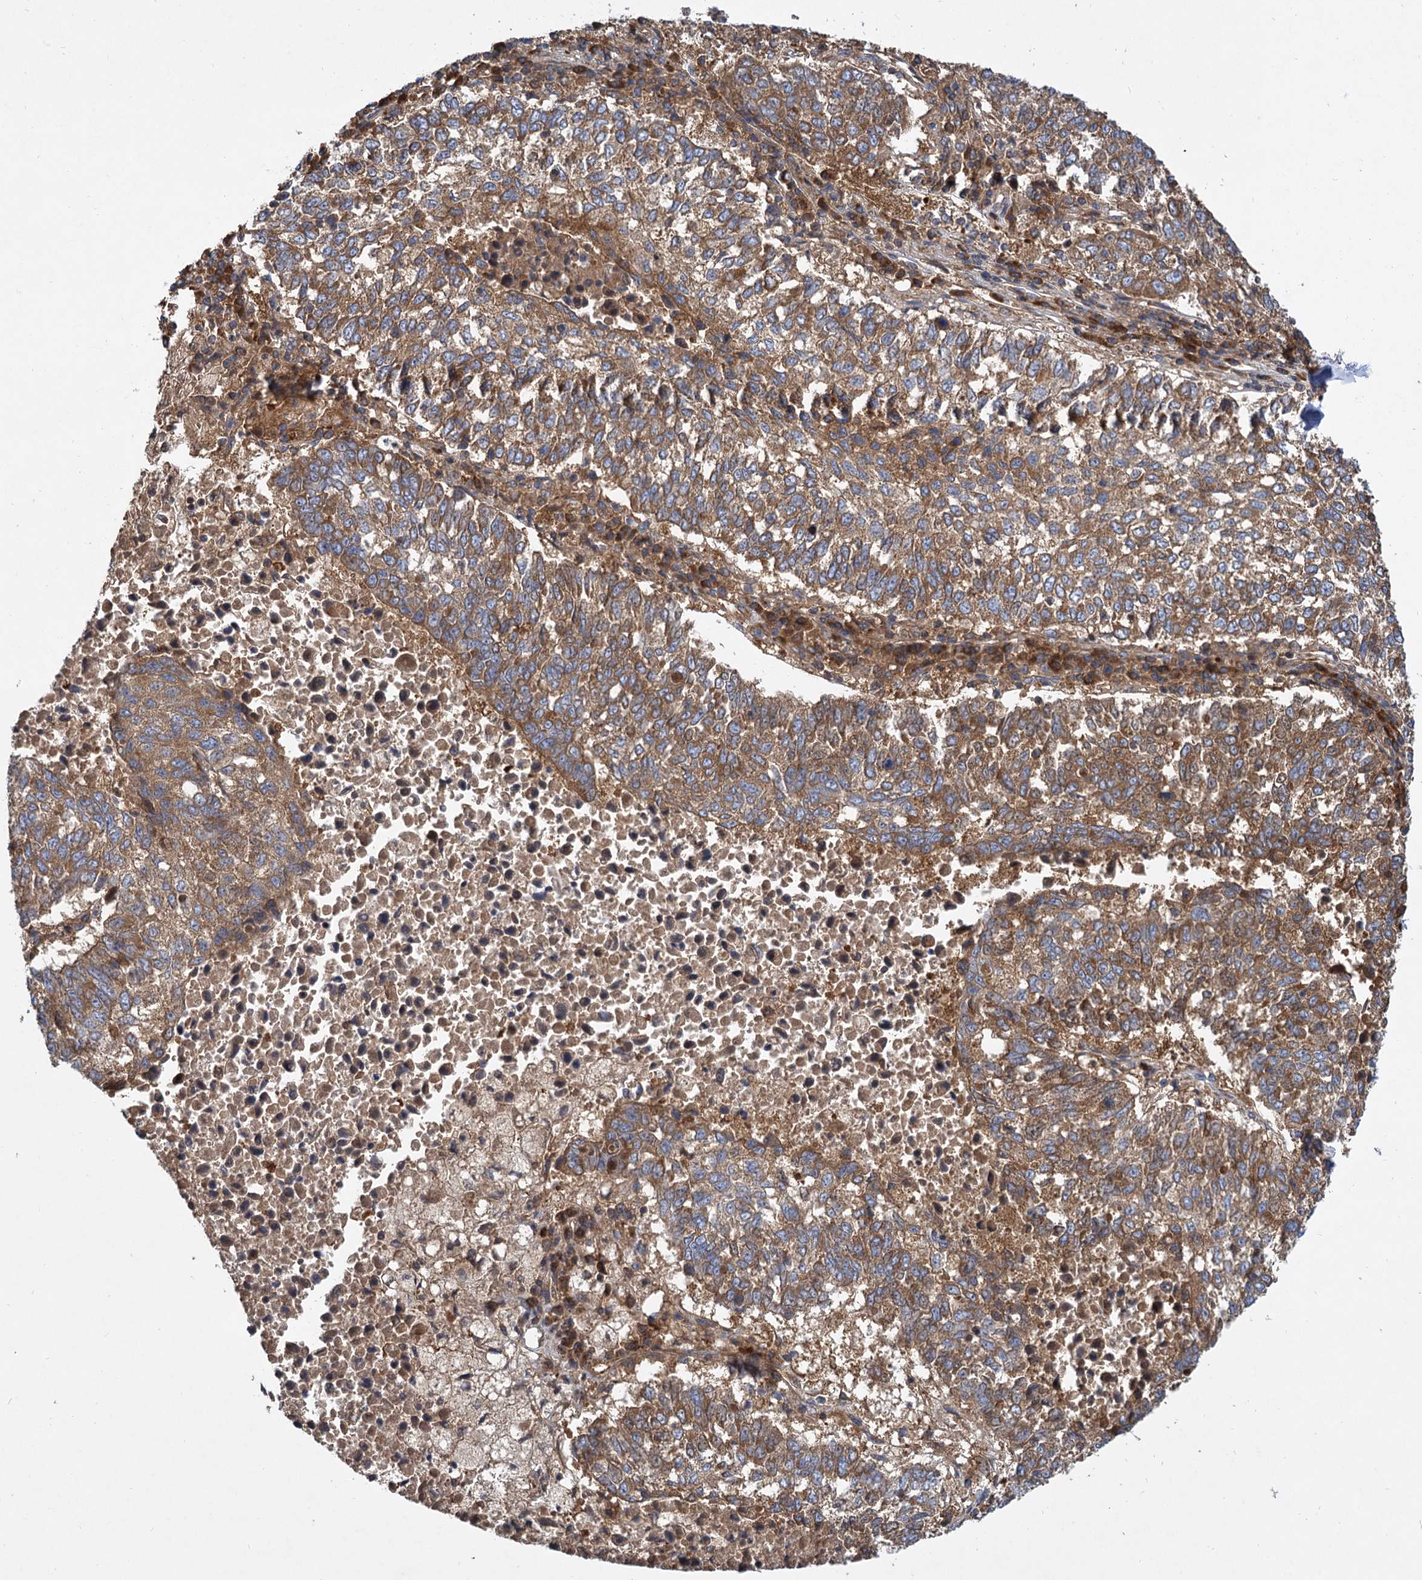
{"staining": {"intensity": "moderate", "quantity": ">75%", "location": "cytoplasmic/membranous"}, "tissue": "lung cancer", "cell_type": "Tumor cells", "image_type": "cancer", "snomed": [{"axis": "morphology", "description": "Squamous cell carcinoma, NOS"}, {"axis": "topography", "description": "Lung"}], "caption": "Moderate cytoplasmic/membranous protein positivity is identified in about >75% of tumor cells in lung squamous cell carcinoma. Using DAB (brown) and hematoxylin (blue) stains, captured at high magnification using brightfield microscopy.", "gene": "ALKBH7", "patient": {"sex": "male", "age": 73}}